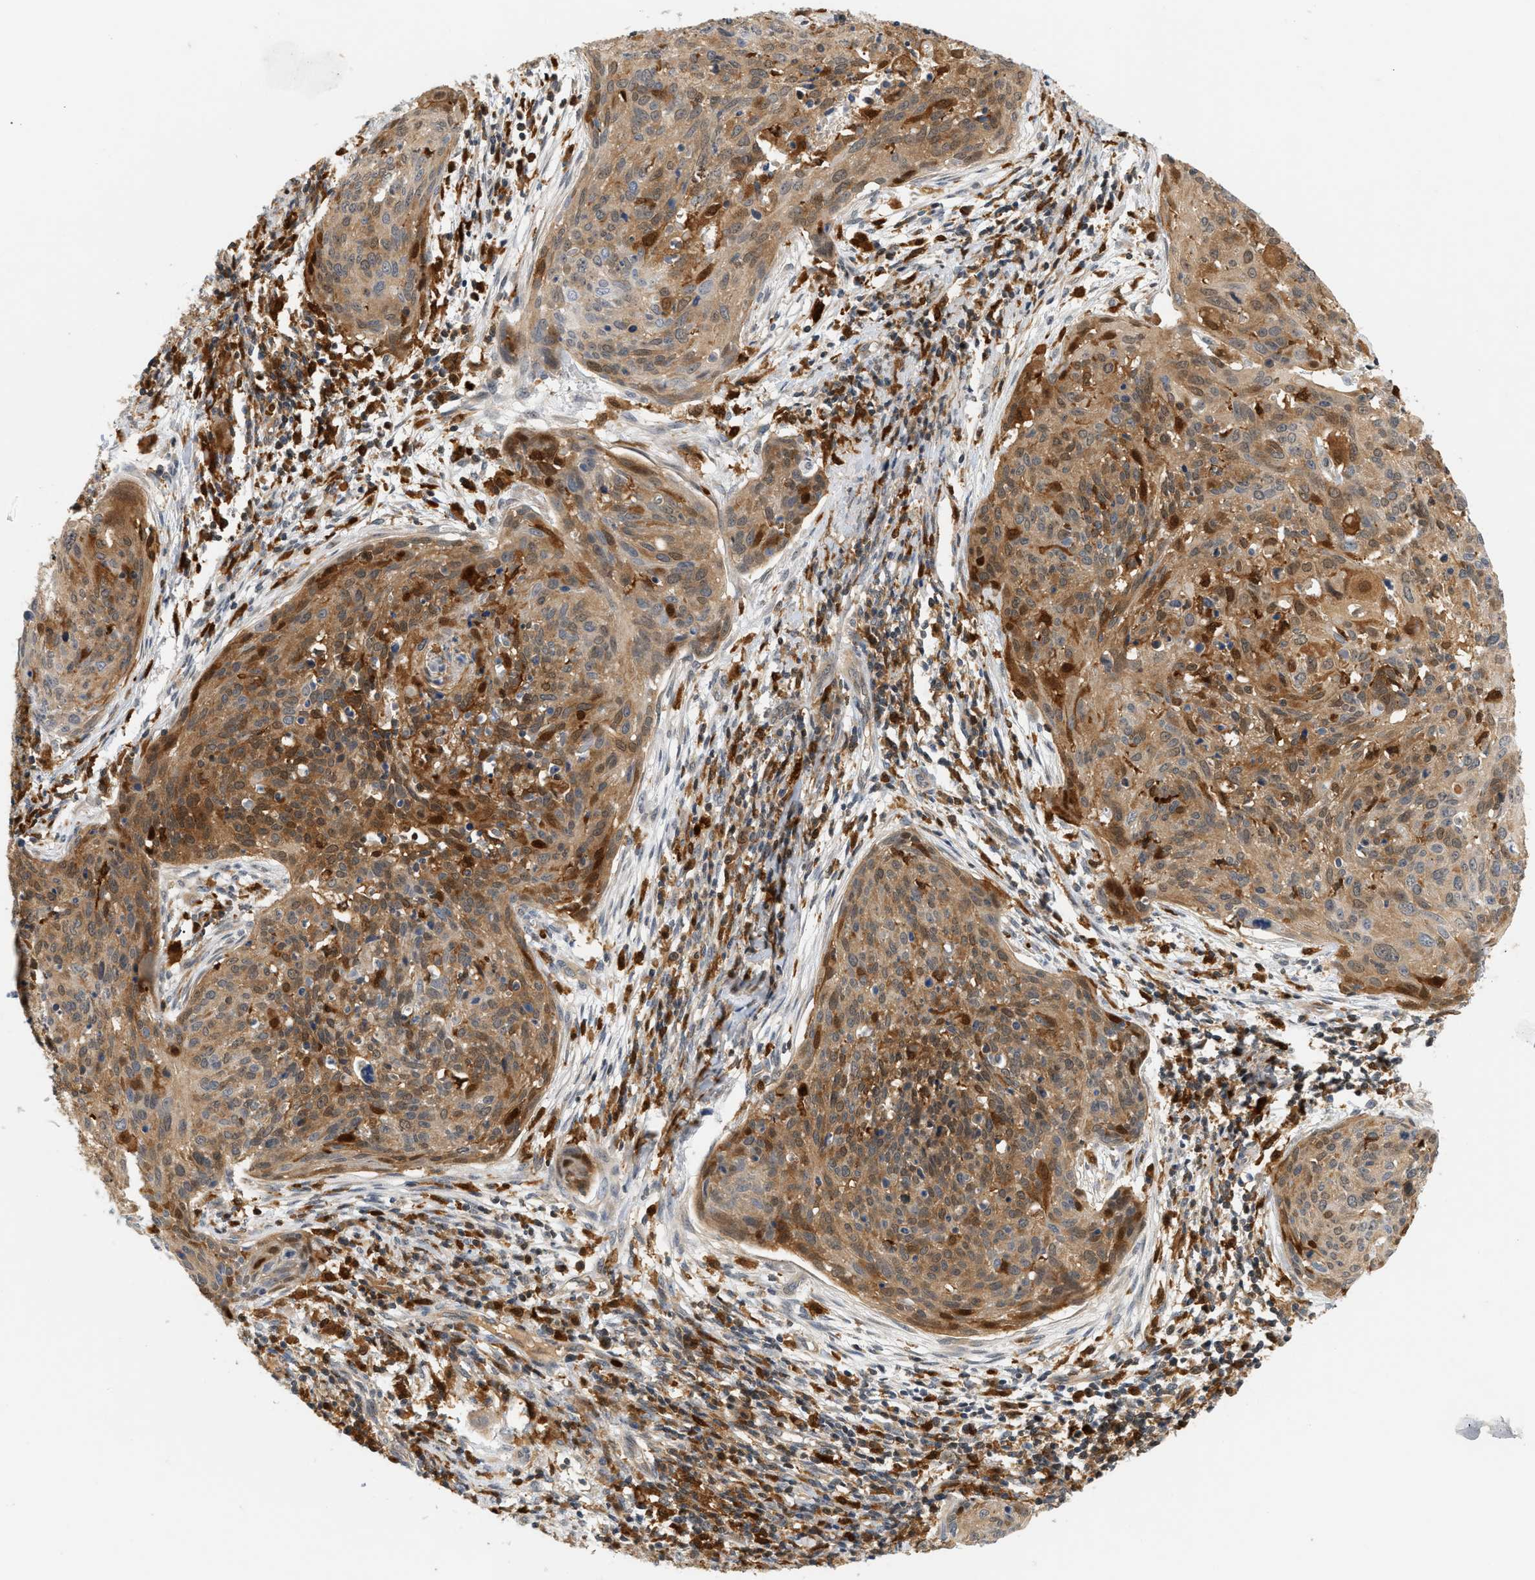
{"staining": {"intensity": "moderate", "quantity": ">75%", "location": "cytoplasmic/membranous"}, "tissue": "cervical cancer", "cell_type": "Tumor cells", "image_type": "cancer", "snomed": [{"axis": "morphology", "description": "Squamous cell carcinoma, NOS"}, {"axis": "topography", "description": "Cervix"}], "caption": "A micrograph of human squamous cell carcinoma (cervical) stained for a protein displays moderate cytoplasmic/membranous brown staining in tumor cells.", "gene": "PYCARD", "patient": {"sex": "female", "age": 38}}